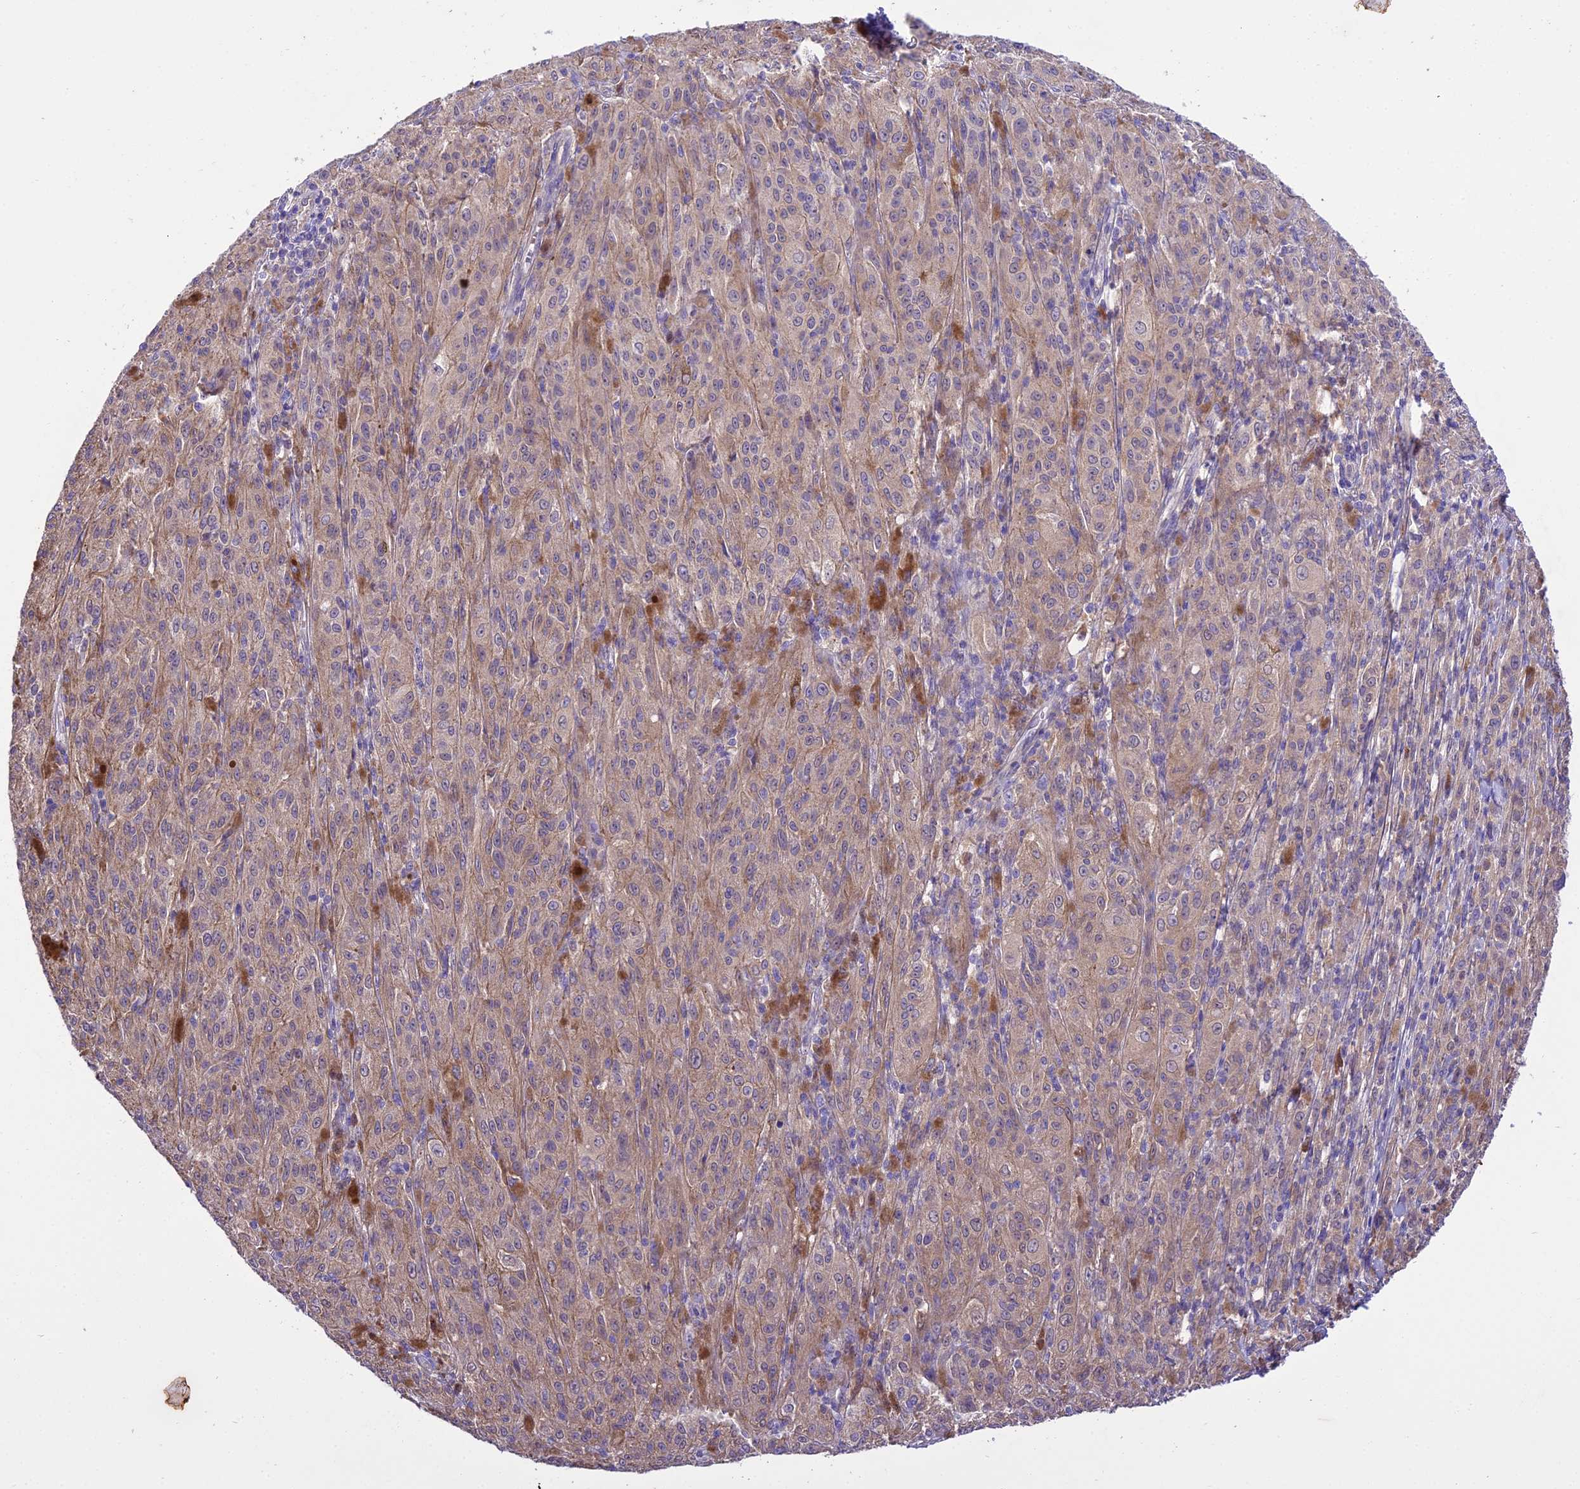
{"staining": {"intensity": "negative", "quantity": "none", "location": "none"}, "tissue": "melanoma", "cell_type": "Tumor cells", "image_type": "cancer", "snomed": [{"axis": "morphology", "description": "Malignant melanoma, NOS"}, {"axis": "topography", "description": "Skin"}], "caption": "The histopathology image reveals no staining of tumor cells in malignant melanoma.", "gene": "BORCS6", "patient": {"sex": "female", "age": 52}}